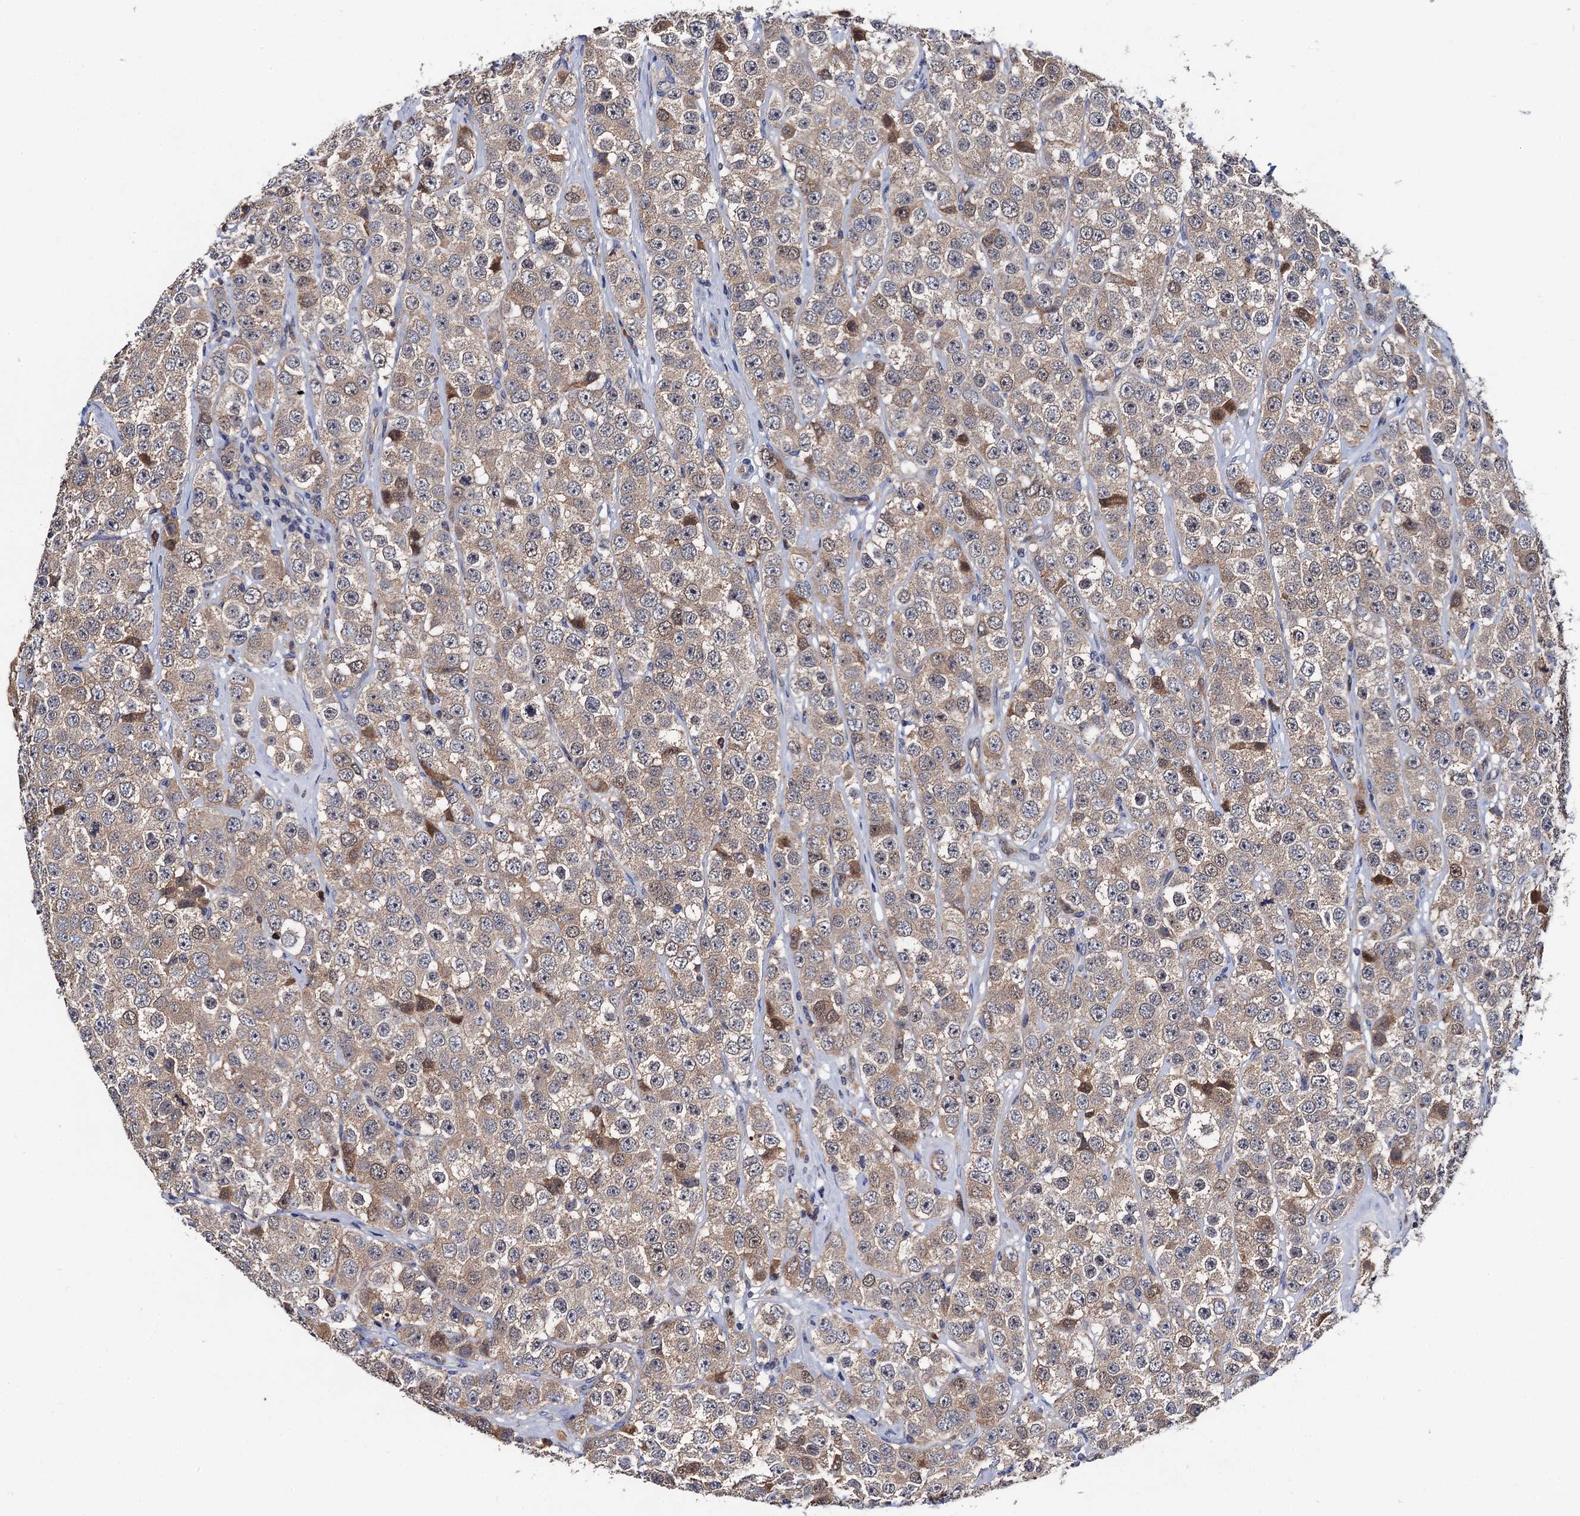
{"staining": {"intensity": "weak", "quantity": "<25%", "location": "cytoplasmic/membranous"}, "tissue": "testis cancer", "cell_type": "Tumor cells", "image_type": "cancer", "snomed": [{"axis": "morphology", "description": "Seminoma, NOS"}, {"axis": "topography", "description": "Testis"}], "caption": "DAB (3,3'-diaminobenzidine) immunohistochemical staining of human seminoma (testis) demonstrates no significant positivity in tumor cells. (DAB immunohistochemistry, high magnification).", "gene": "TRMT112", "patient": {"sex": "male", "age": 28}}